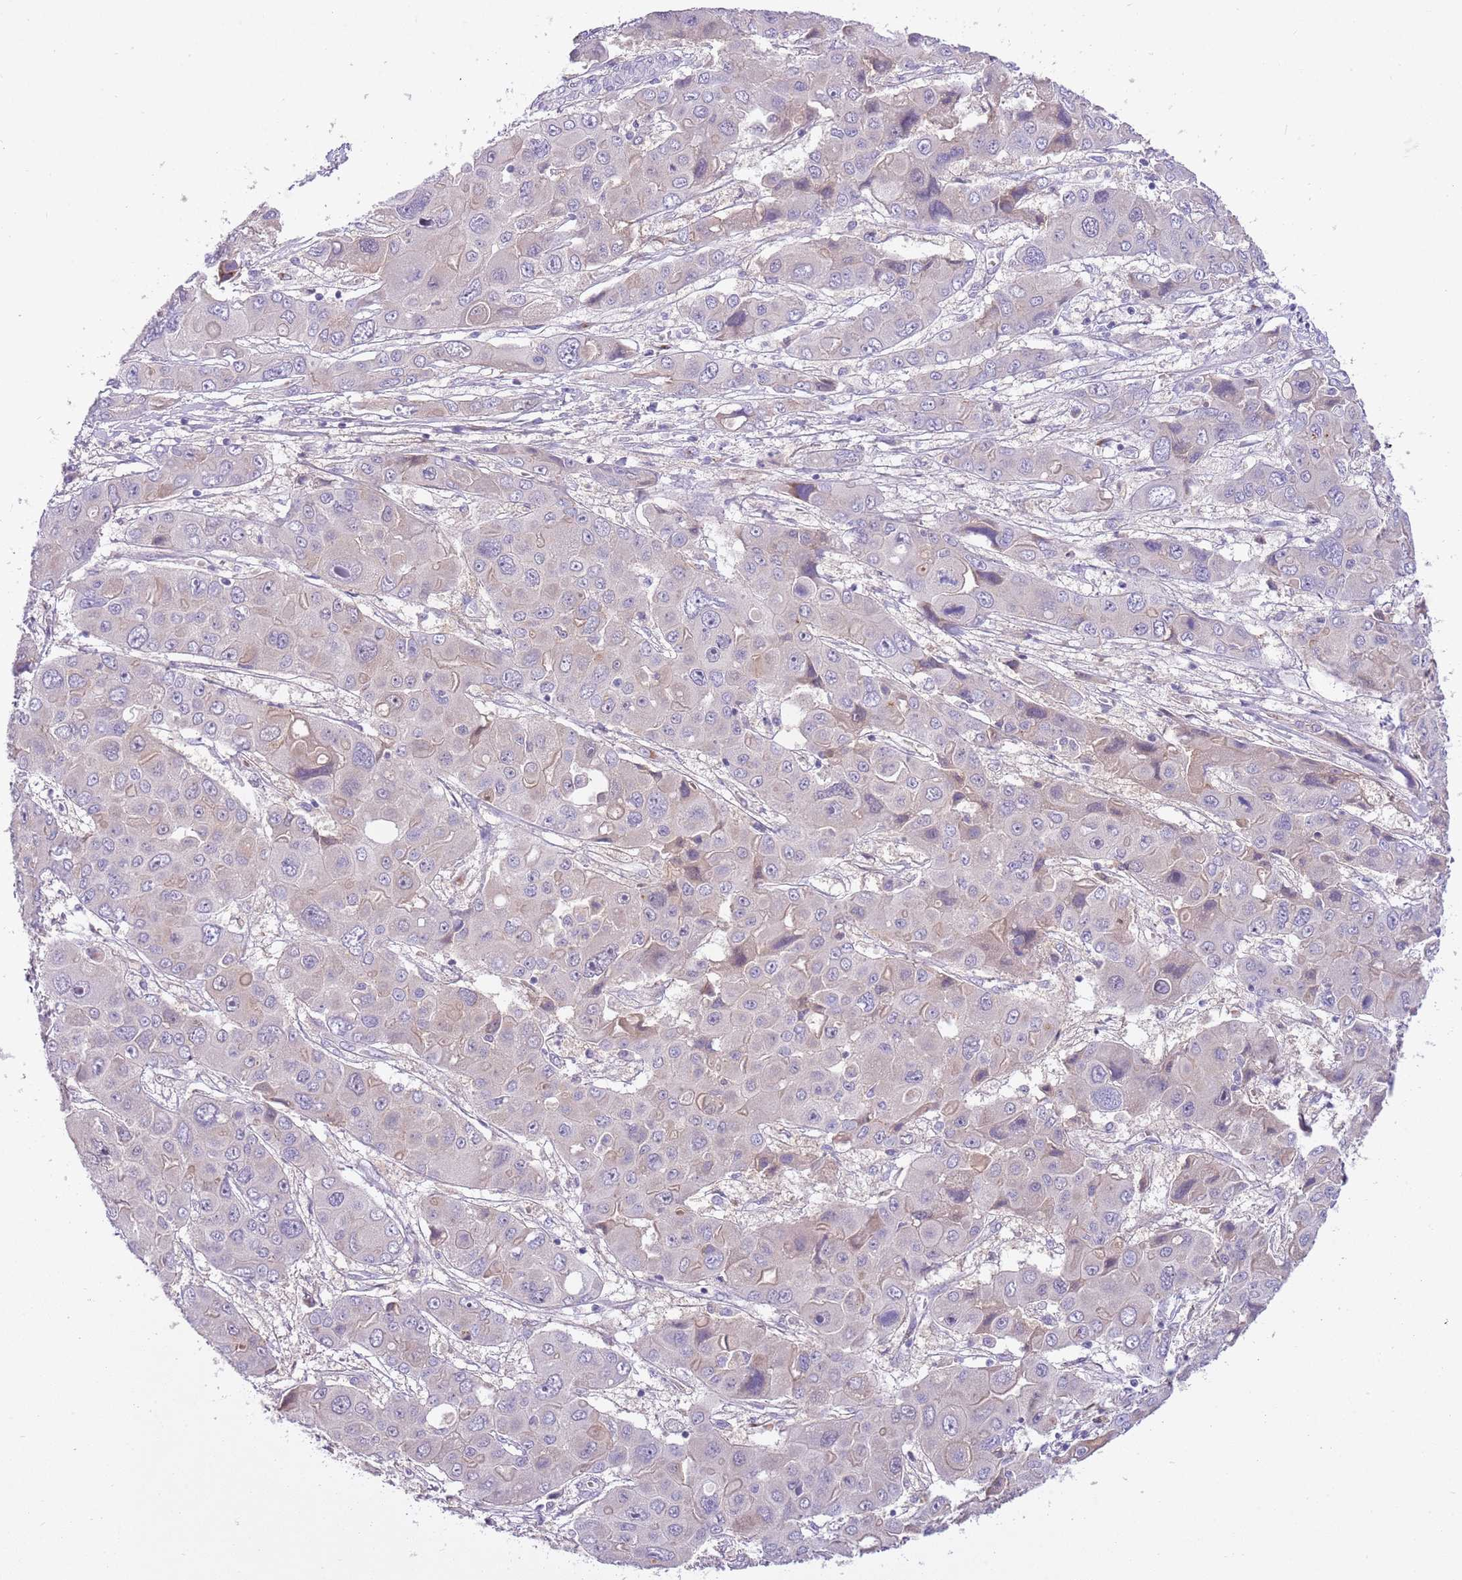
{"staining": {"intensity": "negative", "quantity": "none", "location": "none"}, "tissue": "liver cancer", "cell_type": "Tumor cells", "image_type": "cancer", "snomed": [{"axis": "morphology", "description": "Cholangiocarcinoma"}, {"axis": "topography", "description": "Liver"}], "caption": "An image of human liver cancer is negative for staining in tumor cells.", "gene": "CFAP73", "patient": {"sex": "male", "age": 67}}